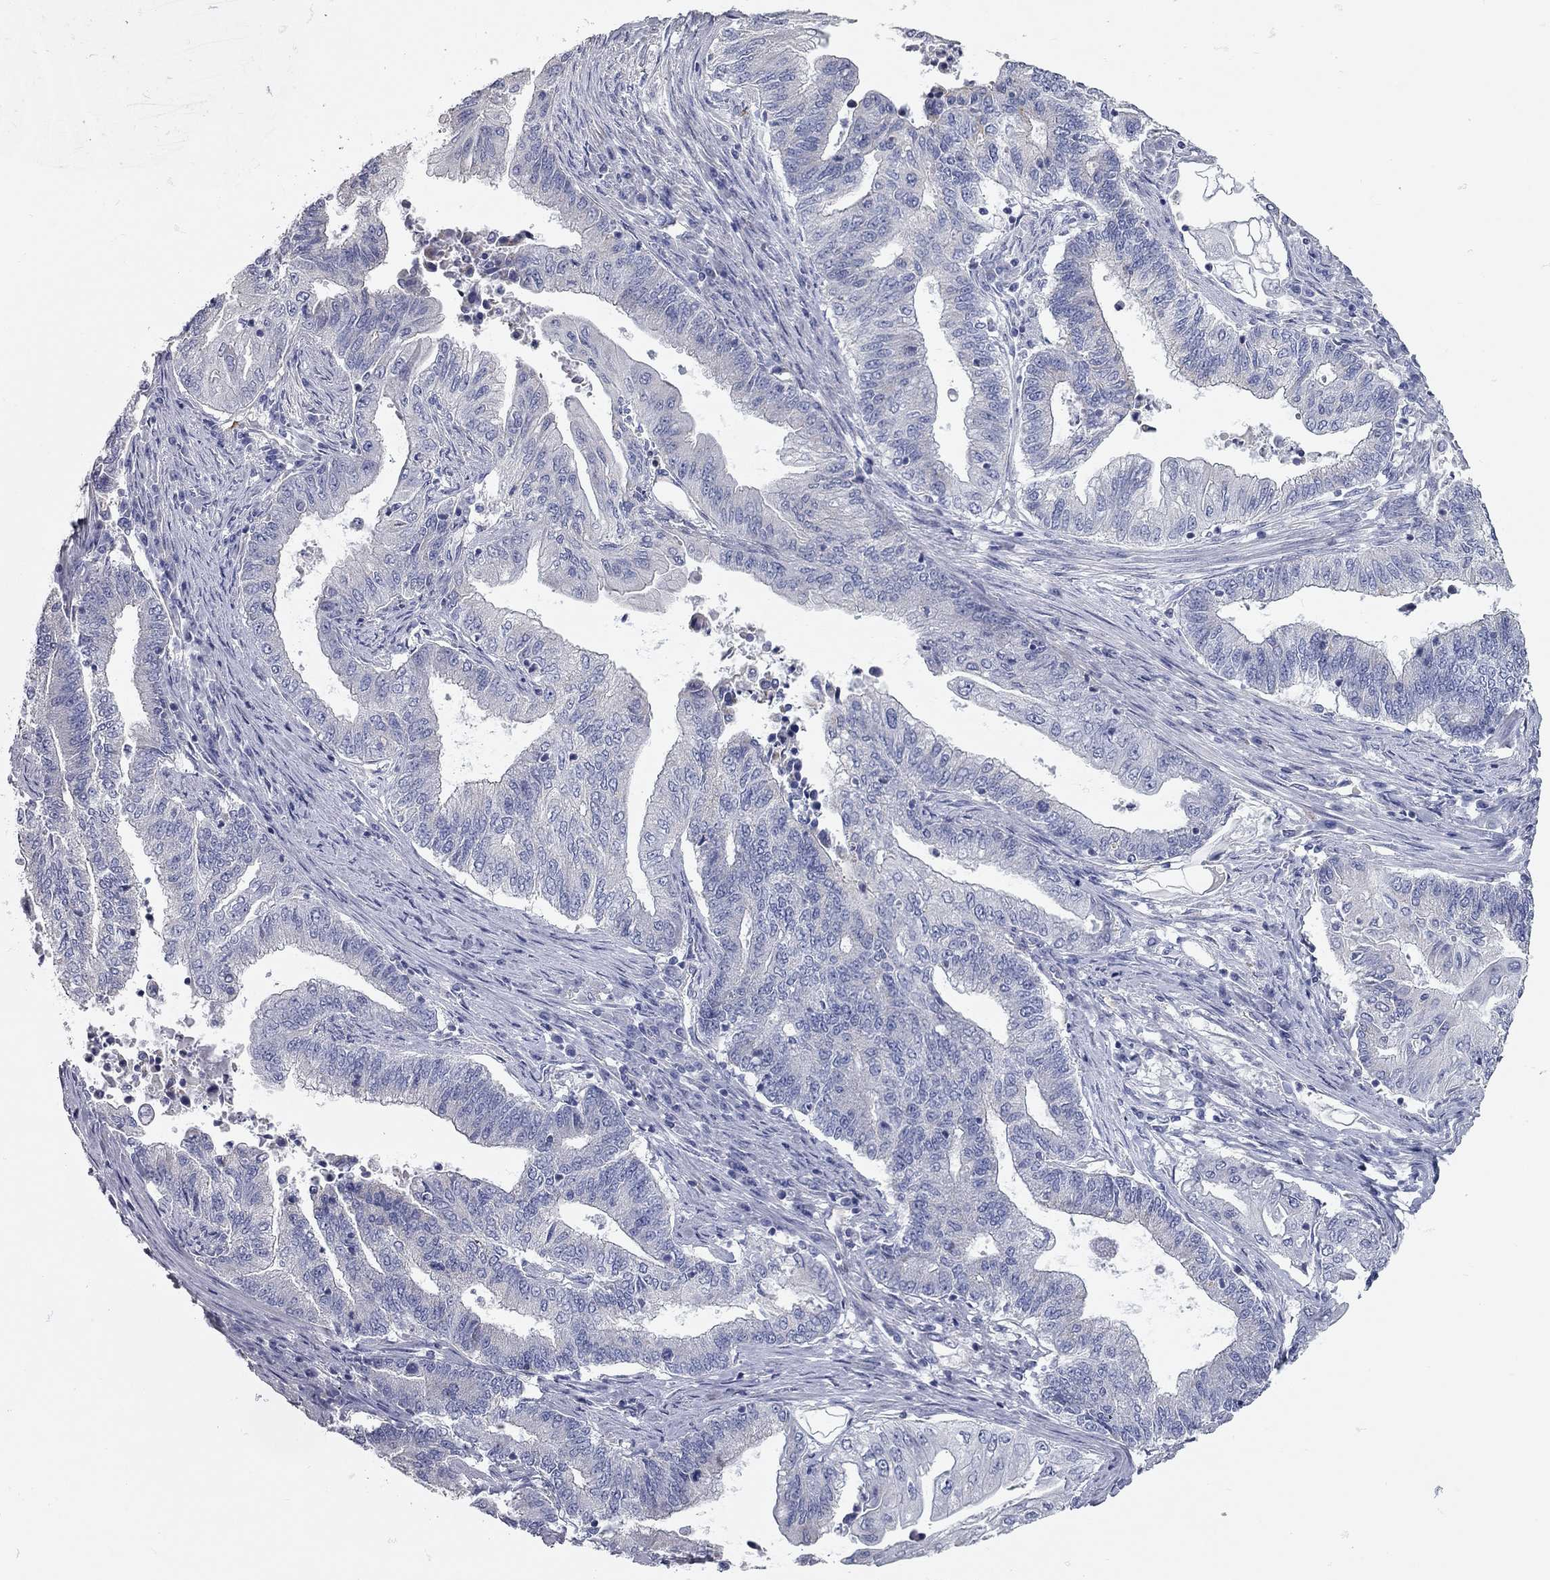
{"staining": {"intensity": "negative", "quantity": "none", "location": "none"}, "tissue": "endometrial cancer", "cell_type": "Tumor cells", "image_type": "cancer", "snomed": [{"axis": "morphology", "description": "Adenocarcinoma, NOS"}, {"axis": "topography", "description": "Uterus"}, {"axis": "topography", "description": "Endometrium"}], "caption": "Adenocarcinoma (endometrial) stained for a protein using IHC exhibits no staining tumor cells.", "gene": "C10orf90", "patient": {"sex": "female", "age": 54}}